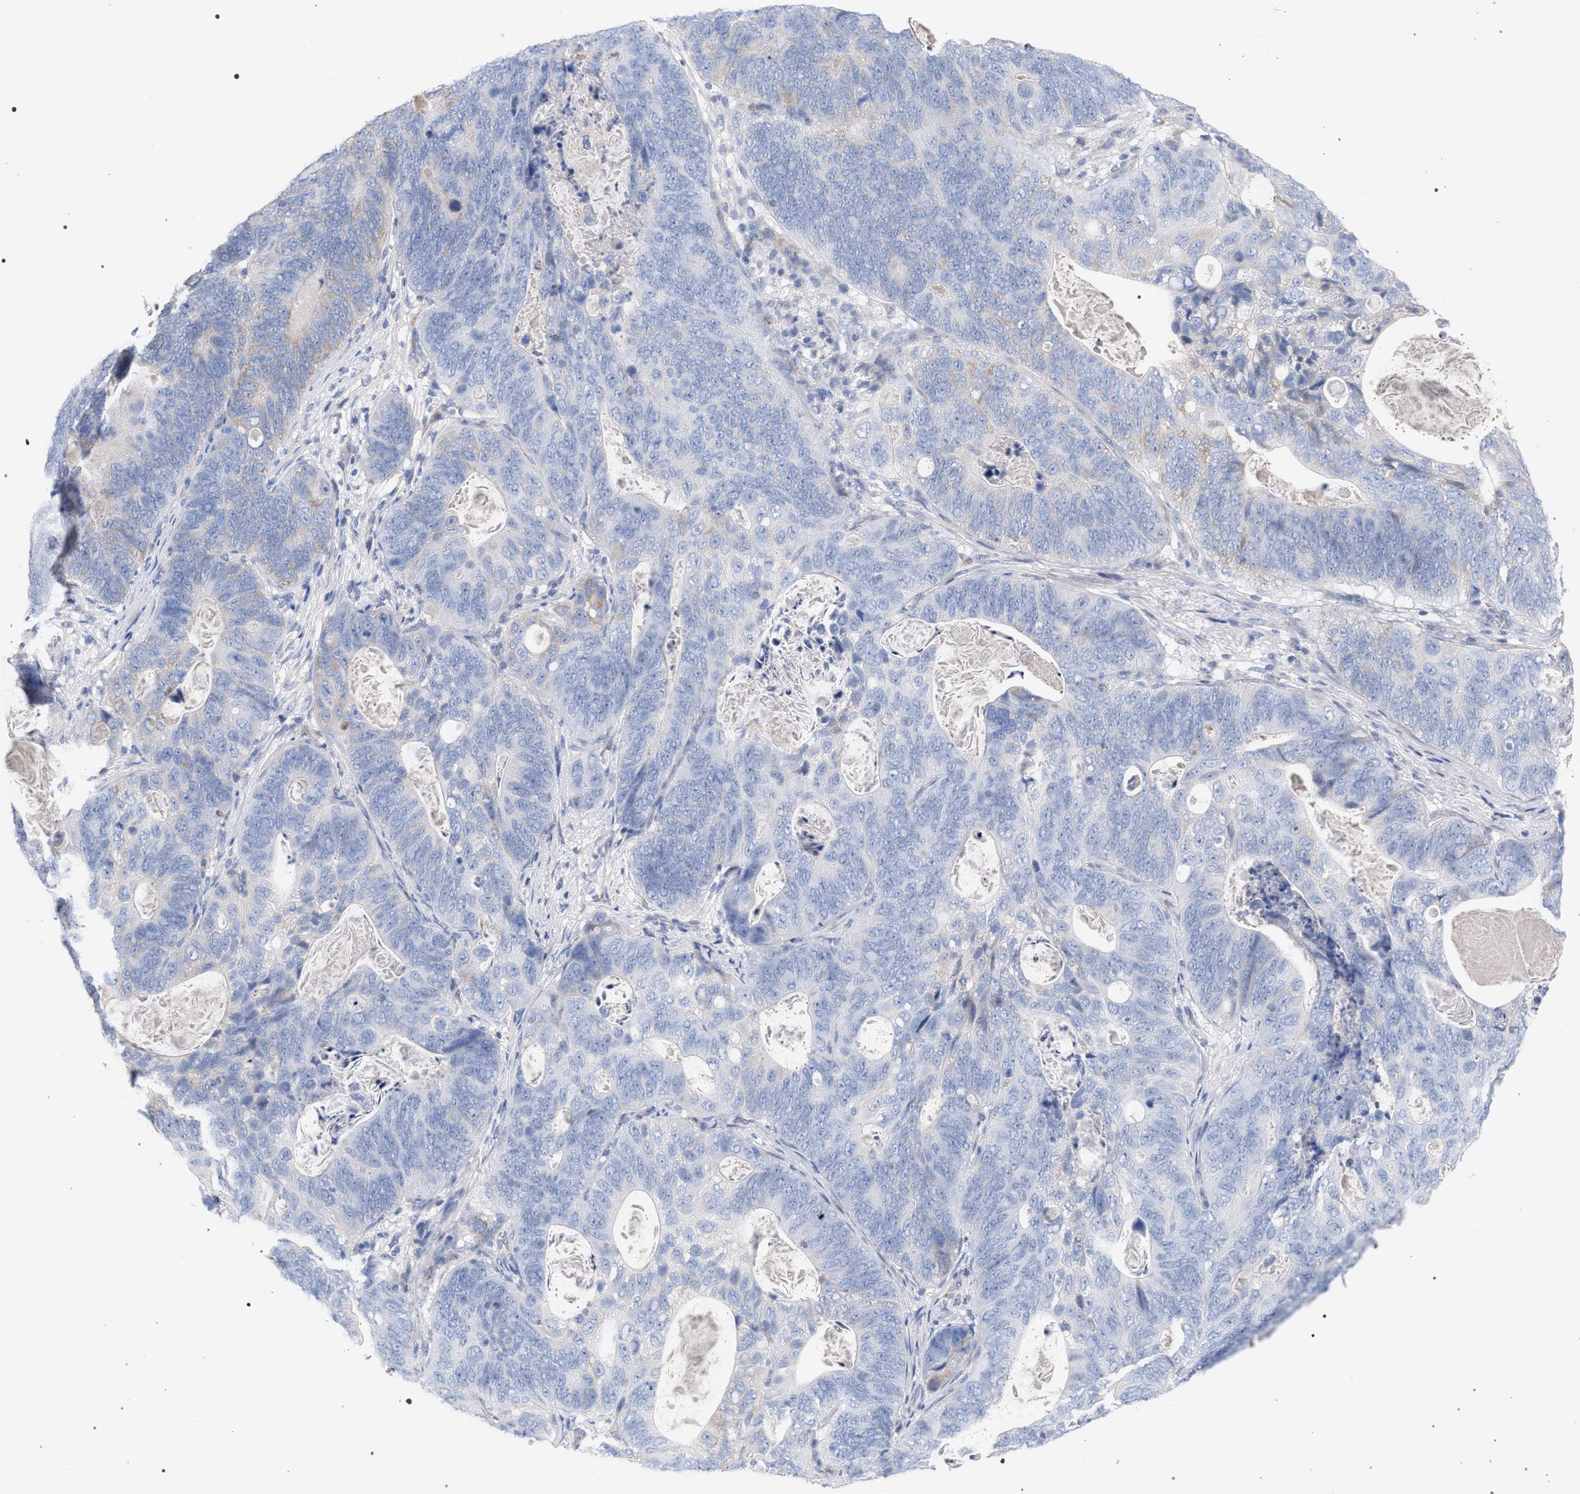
{"staining": {"intensity": "negative", "quantity": "none", "location": "none"}, "tissue": "stomach cancer", "cell_type": "Tumor cells", "image_type": "cancer", "snomed": [{"axis": "morphology", "description": "Normal tissue, NOS"}, {"axis": "morphology", "description": "Adenocarcinoma, NOS"}, {"axis": "topography", "description": "Stomach"}], "caption": "This is a photomicrograph of immunohistochemistry staining of adenocarcinoma (stomach), which shows no positivity in tumor cells. (Stains: DAB (3,3'-diaminobenzidine) IHC with hematoxylin counter stain, Microscopy: brightfield microscopy at high magnification).", "gene": "ECI2", "patient": {"sex": "female", "age": 89}}